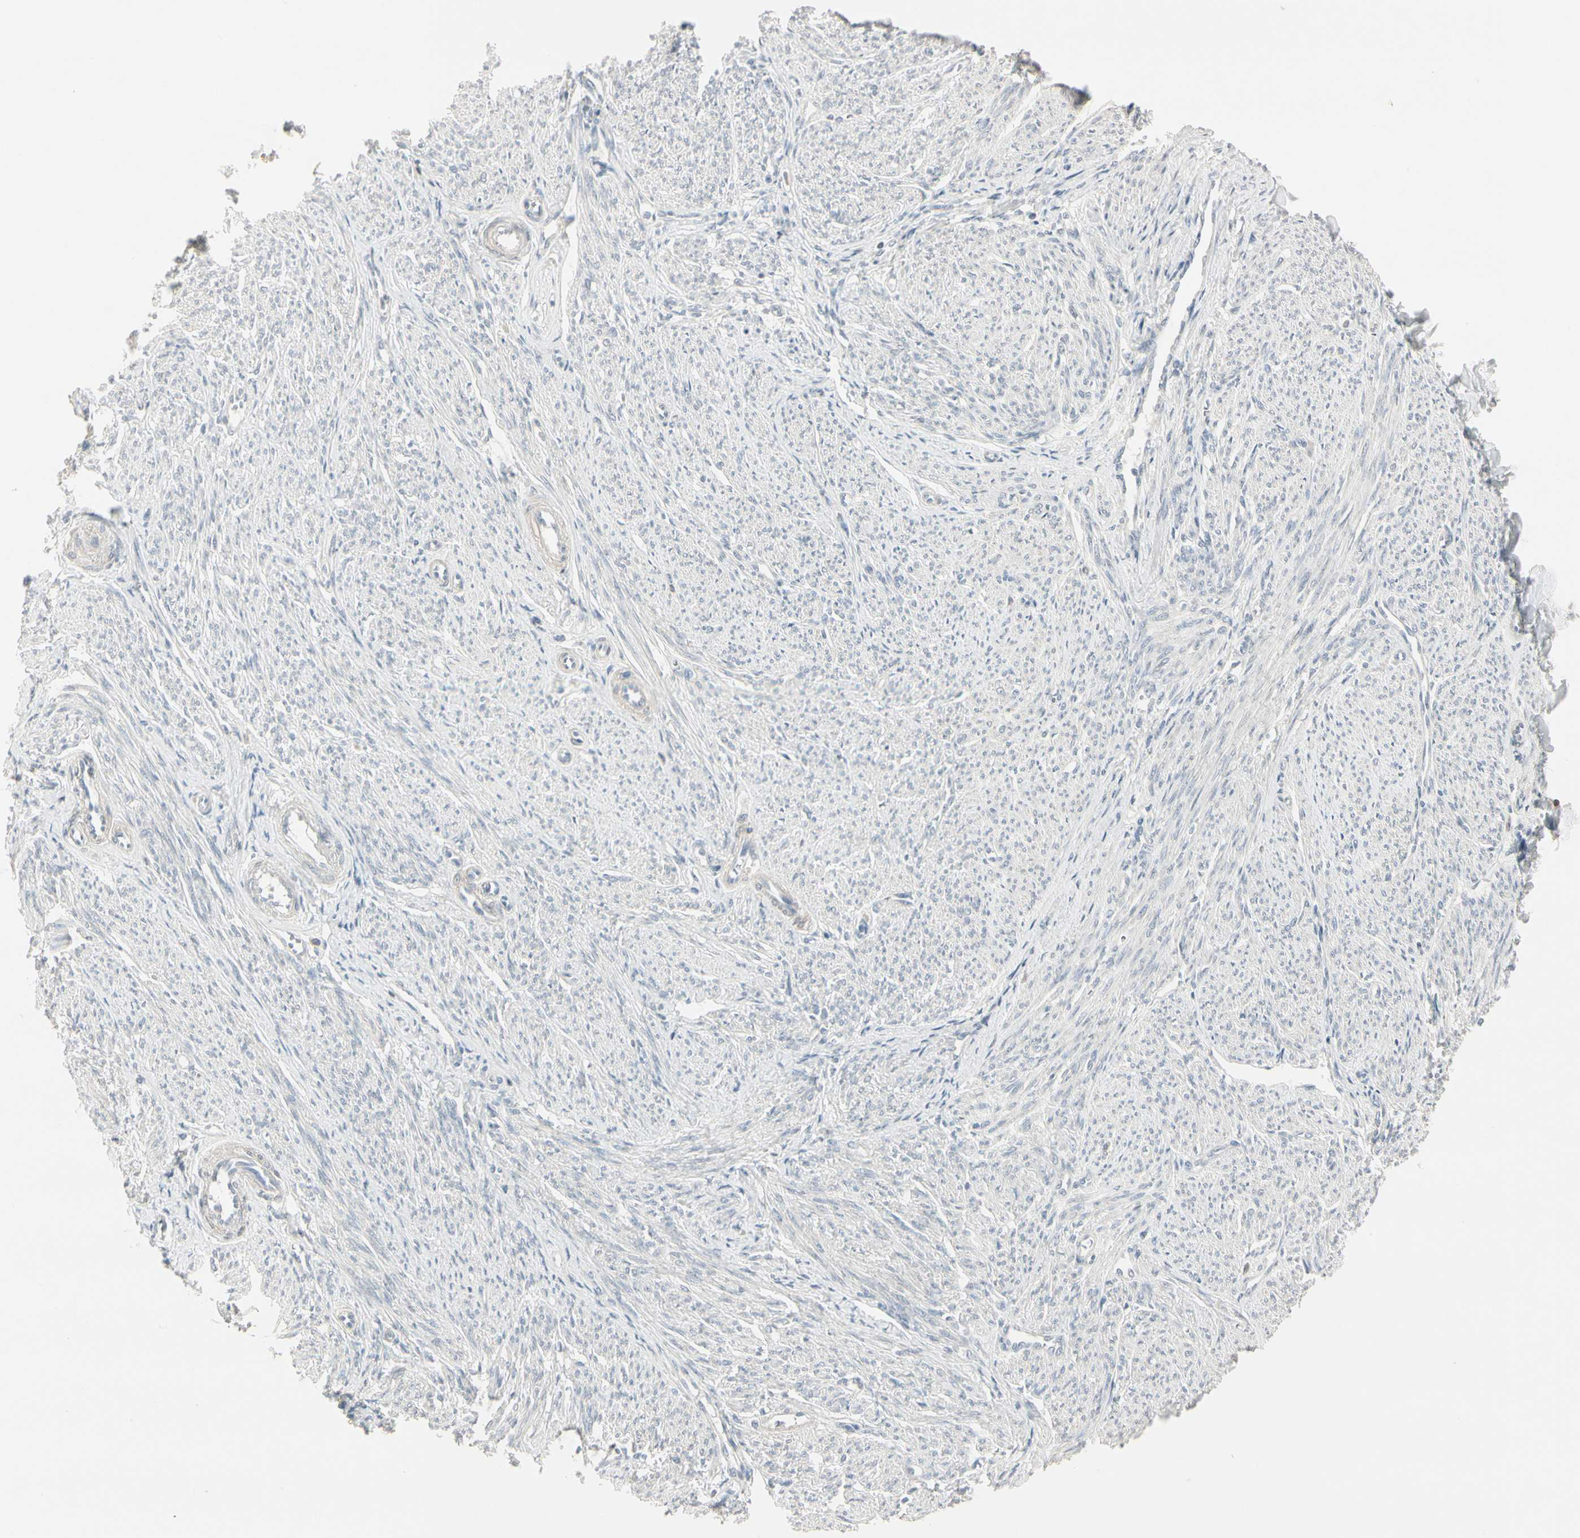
{"staining": {"intensity": "moderate", "quantity": ">75%", "location": "cytoplasmic/membranous"}, "tissue": "smooth muscle", "cell_type": "Smooth muscle cells", "image_type": "normal", "snomed": [{"axis": "morphology", "description": "Normal tissue, NOS"}, {"axis": "topography", "description": "Smooth muscle"}], "caption": "Smooth muscle cells demonstrate moderate cytoplasmic/membranous positivity in approximately >75% of cells in benign smooth muscle.", "gene": "DMPK", "patient": {"sex": "female", "age": 65}}